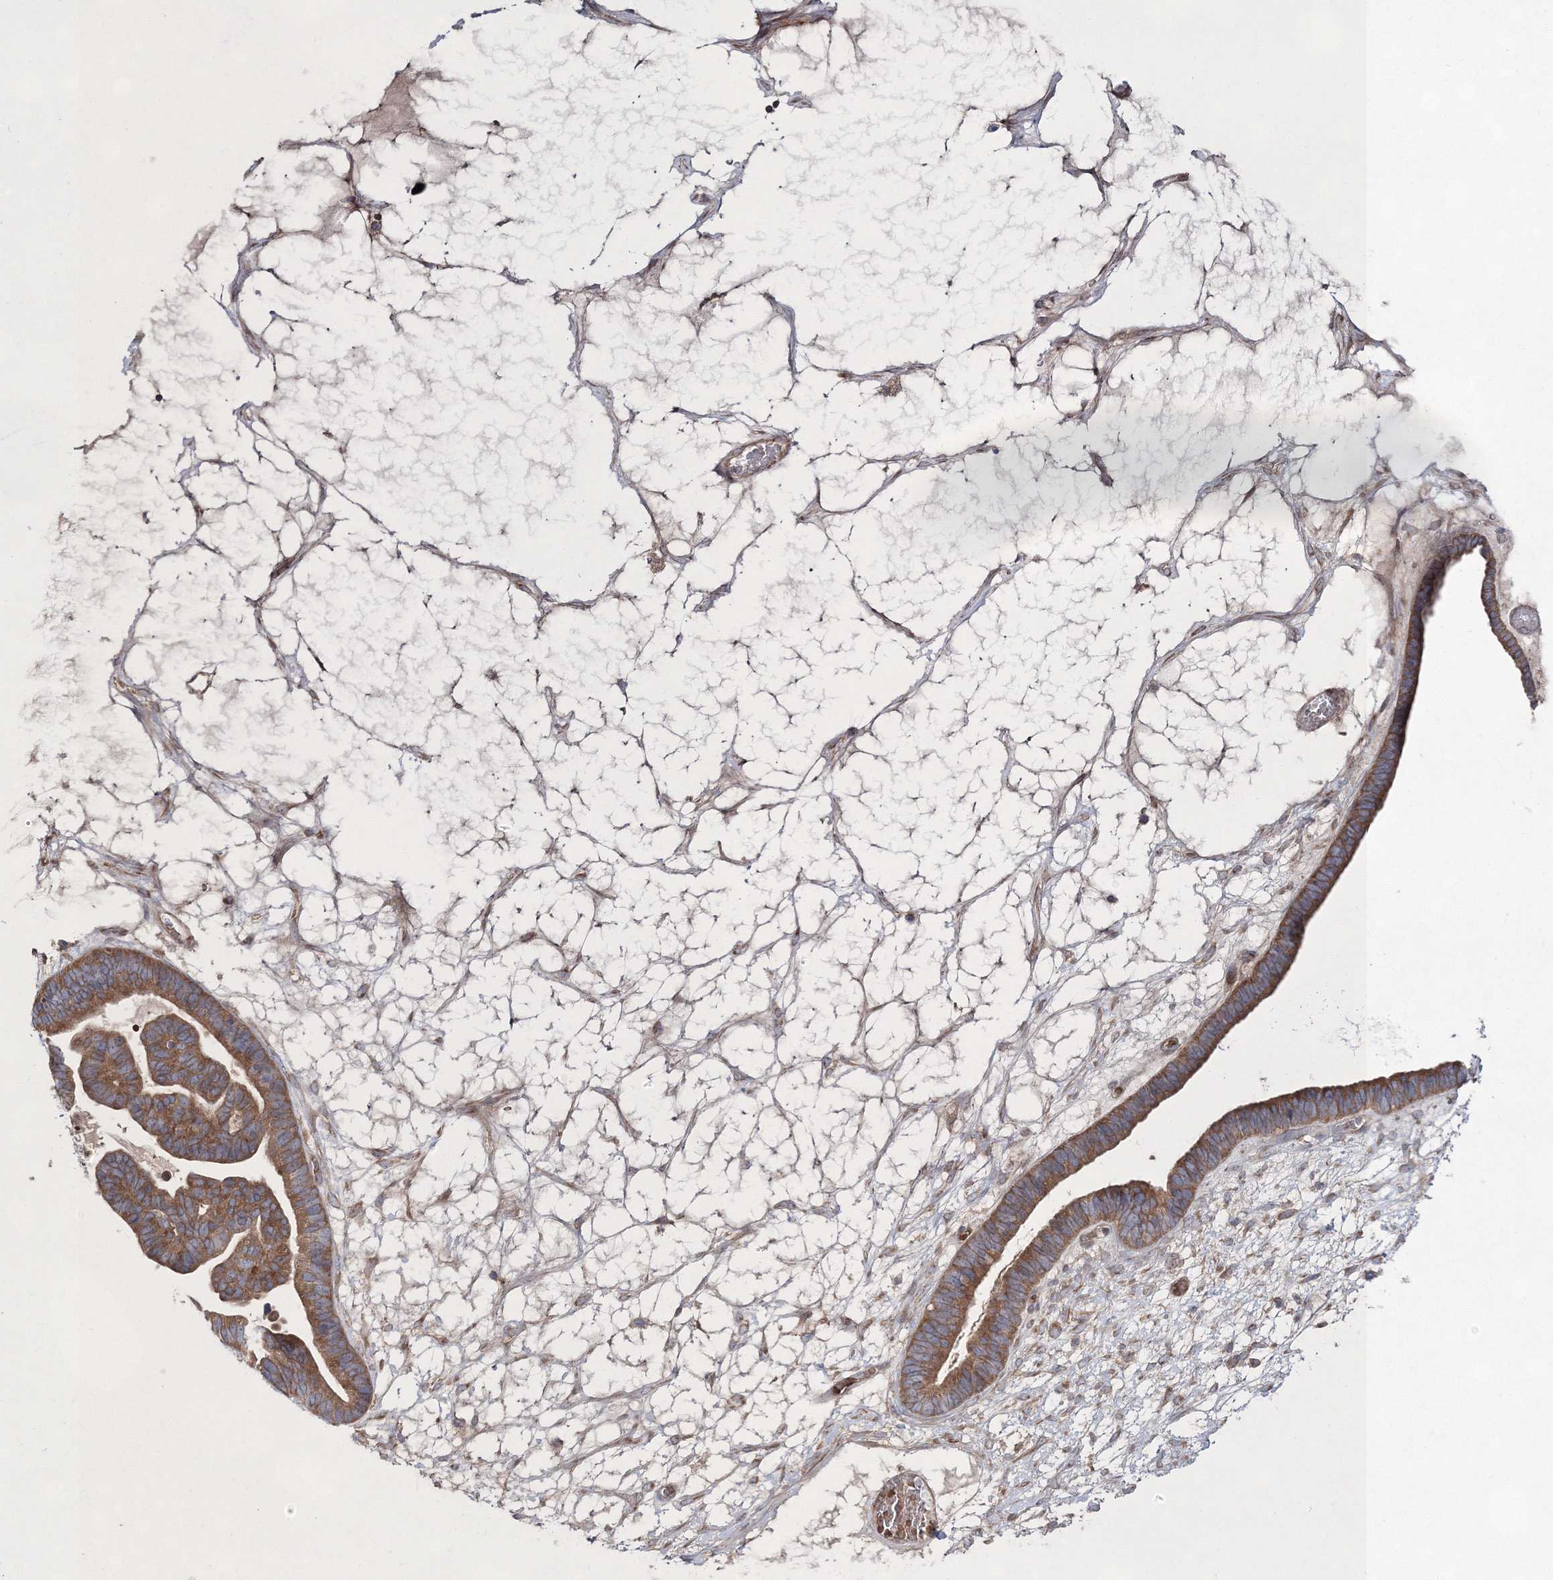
{"staining": {"intensity": "moderate", "quantity": ">75%", "location": "cytoplasmic/membranous"}, "tissue": "ovarian cancer", "cell_type": "Tumor cells", "image_type": "cancer", "snomed": [{"axis": "morphology", "description": "Cystadenocarcinoma, serous, NOS"}, {"axis": "topography", "description": "Ovary"}], "caption": "Human ovarian serous cystadenocarcinoma stained with a protein marker demonstrates moderate staining in tumor cells.", "gene": "ZSWIM6", "patient": {"sex": "female", "age": 56}}